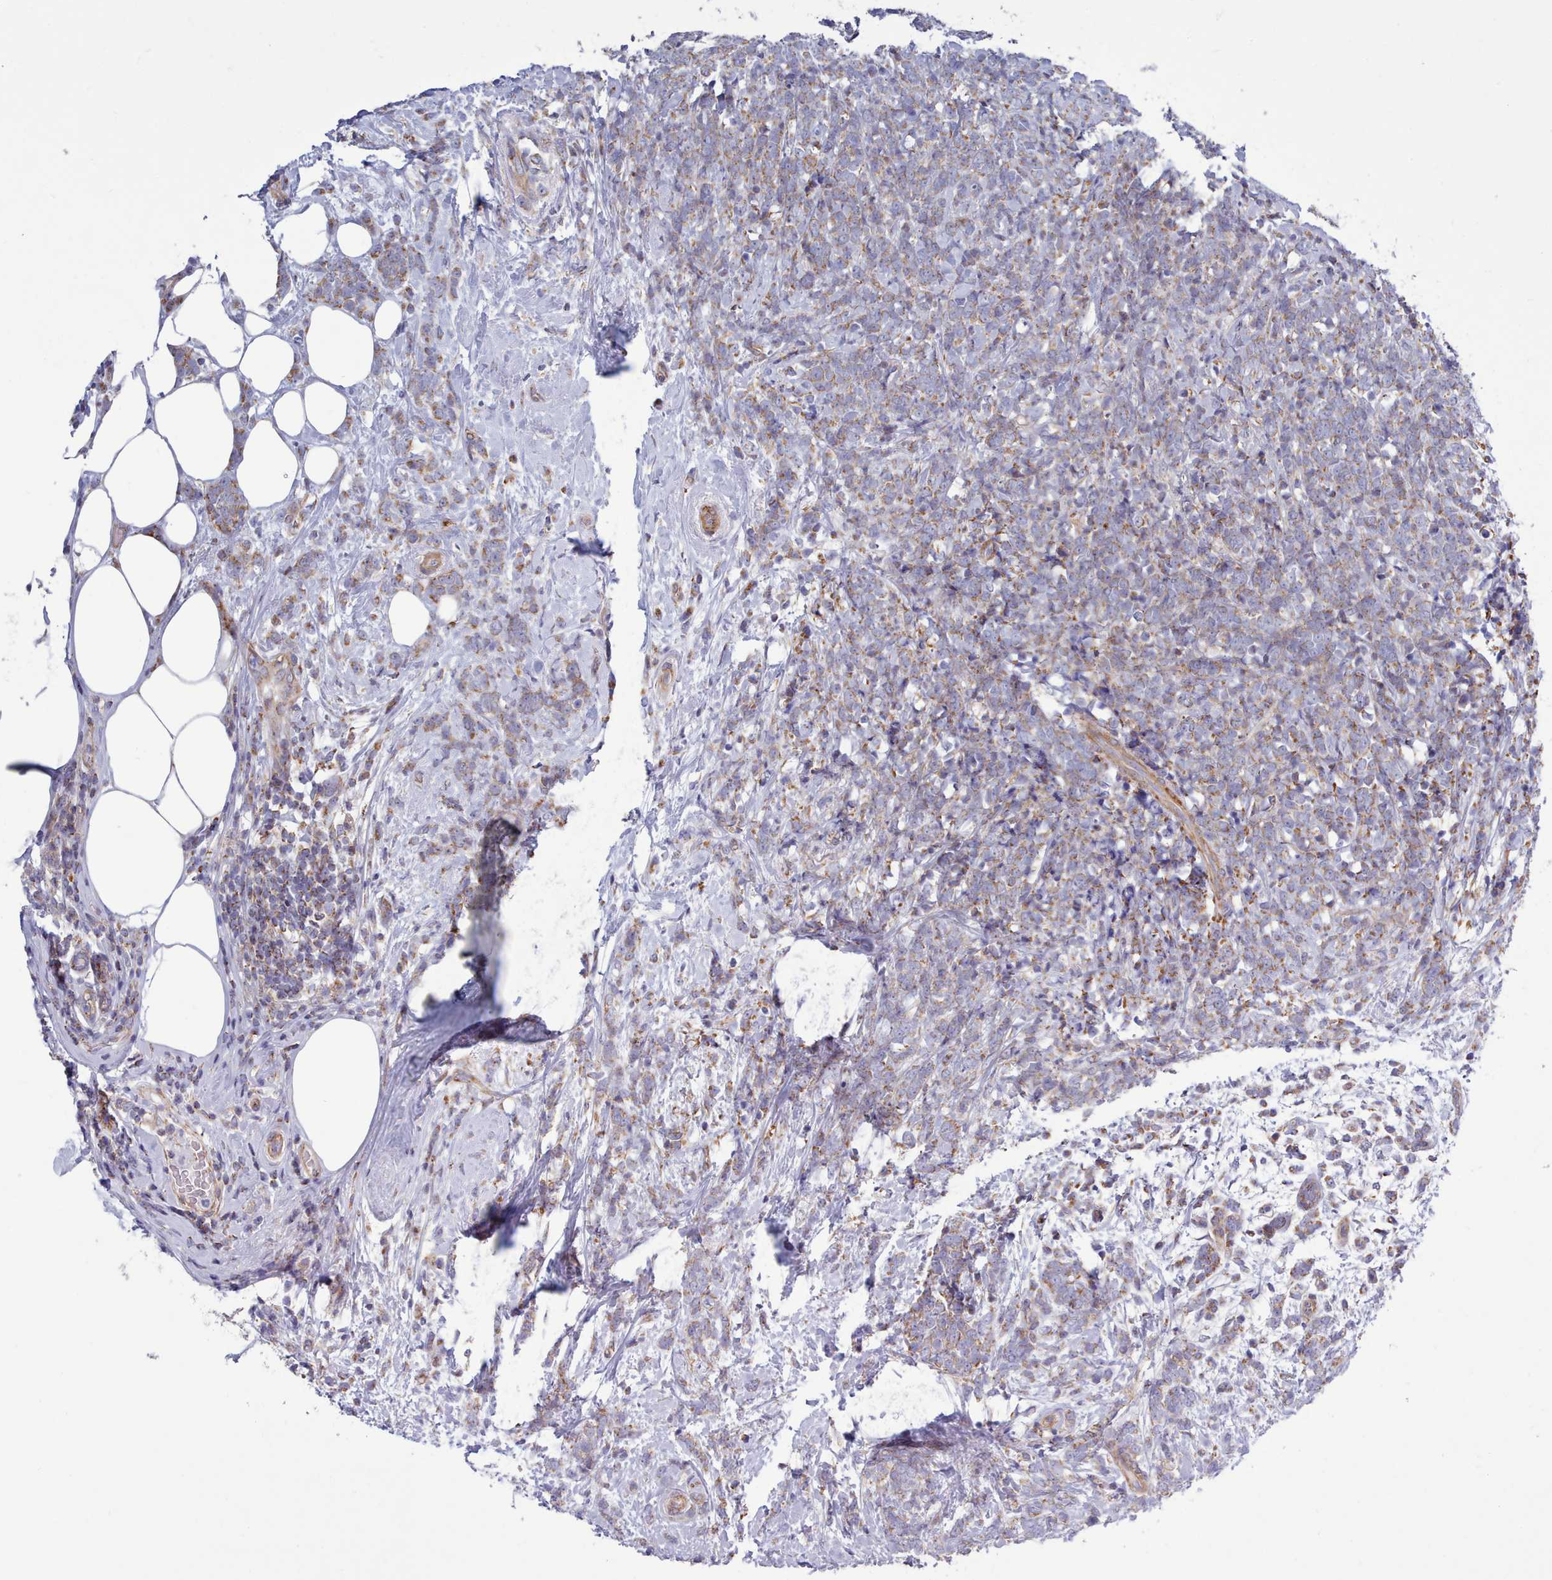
{"staining": {"intensity": "moderate", "quantity": ">75%", "location": "cytoplasmic/membranous"}, "tissue": "breast cancer", "cell_type": "Tumor cells", "image_type": "cancer", "snomed": [{"axis": "morphology", "description": "Lobular carcinoma"}, {"axis": "topography", "description": "Breast"}], "caption": "A histopathology image of breast lobular carcinoma stained for a protein demonstrates moderate cytoplasmic/membranous brown staining in tumor cells. (DAB (3,3'-diaminobenzidine) = brown stain, brightfield microscopy at high magnification).", "gene": "MRPL21", "patient": {"sex": "female", "age": 58}}